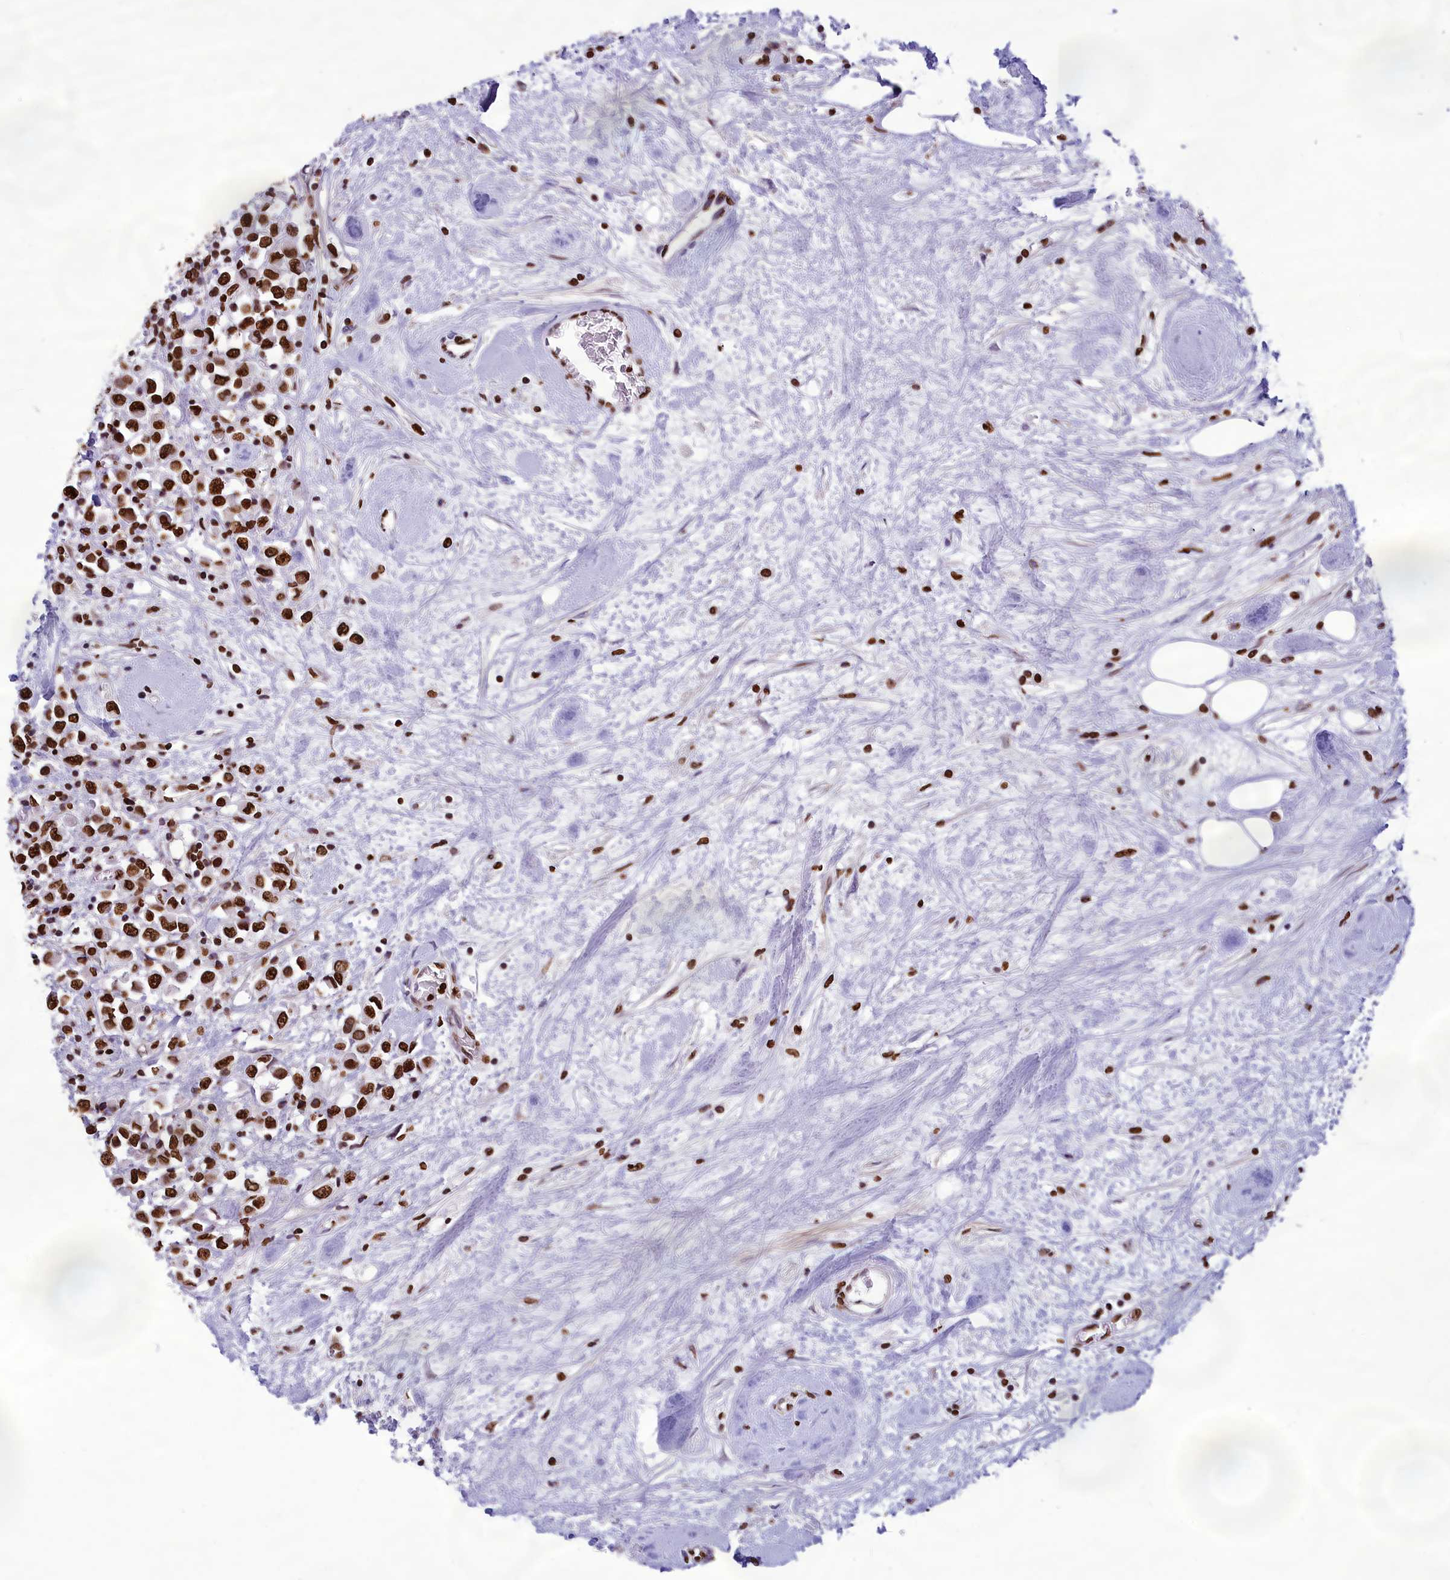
{"staining": {"intensity": "strong", "quantity": ">75%", "location": "nuclear"}, "tissue": "breast cancer", "cell_type": "Tumor cells", "image_type": "cancer", "snomed": [{"axis": "morphology", "description": "Duct carcinoma"}, {"axis": "topography", "description": "Breast"}], "caption": "Infiltrating ductal carcinoma (breast) stained for a protein displays strong nuclear positivity in tumor cells.", "gene": "AKAP17A", "patient": {"sex": "female", "age": 61}}